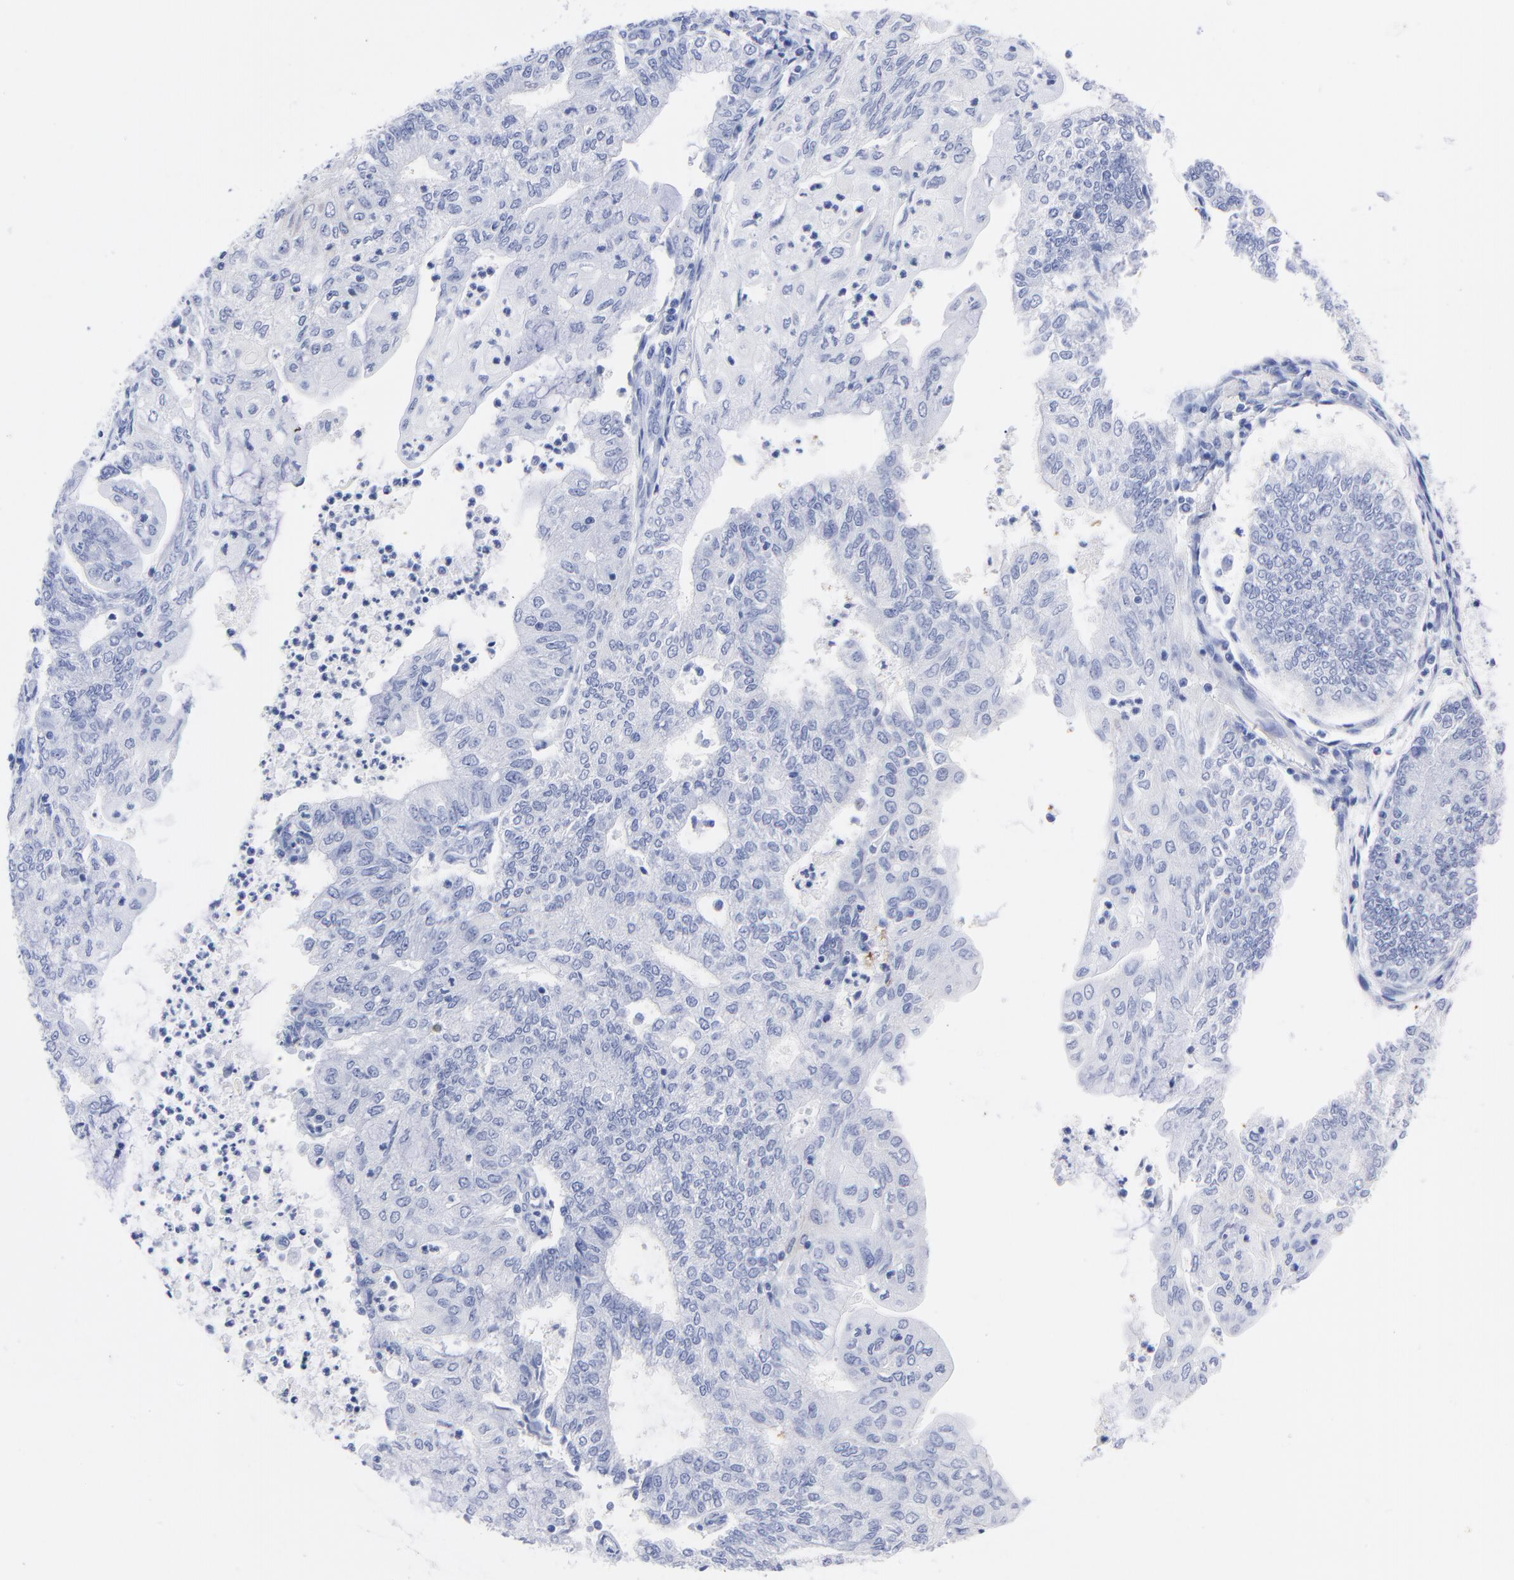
{"staining": {"intensity": "negative", "quantity": "none", "location": "none"}, "tissue": "endometrial cancer", "cell_type": "Tumor cells", "image_type": "cancer", "snomed": [{"axis": "morphology", "description": "Adenocarcinoma, NOS"}, {"axis": "topography", "description": "Endometrium"}], "caption": "Immunohistochemical staining of human endometrial cancer shows no significant expression in tumor cells. (DAB IHC visualized using brightfield microscopy, high magnification).", "gene": "ACY1", "patient": {"sex": "female", "age": 59}}